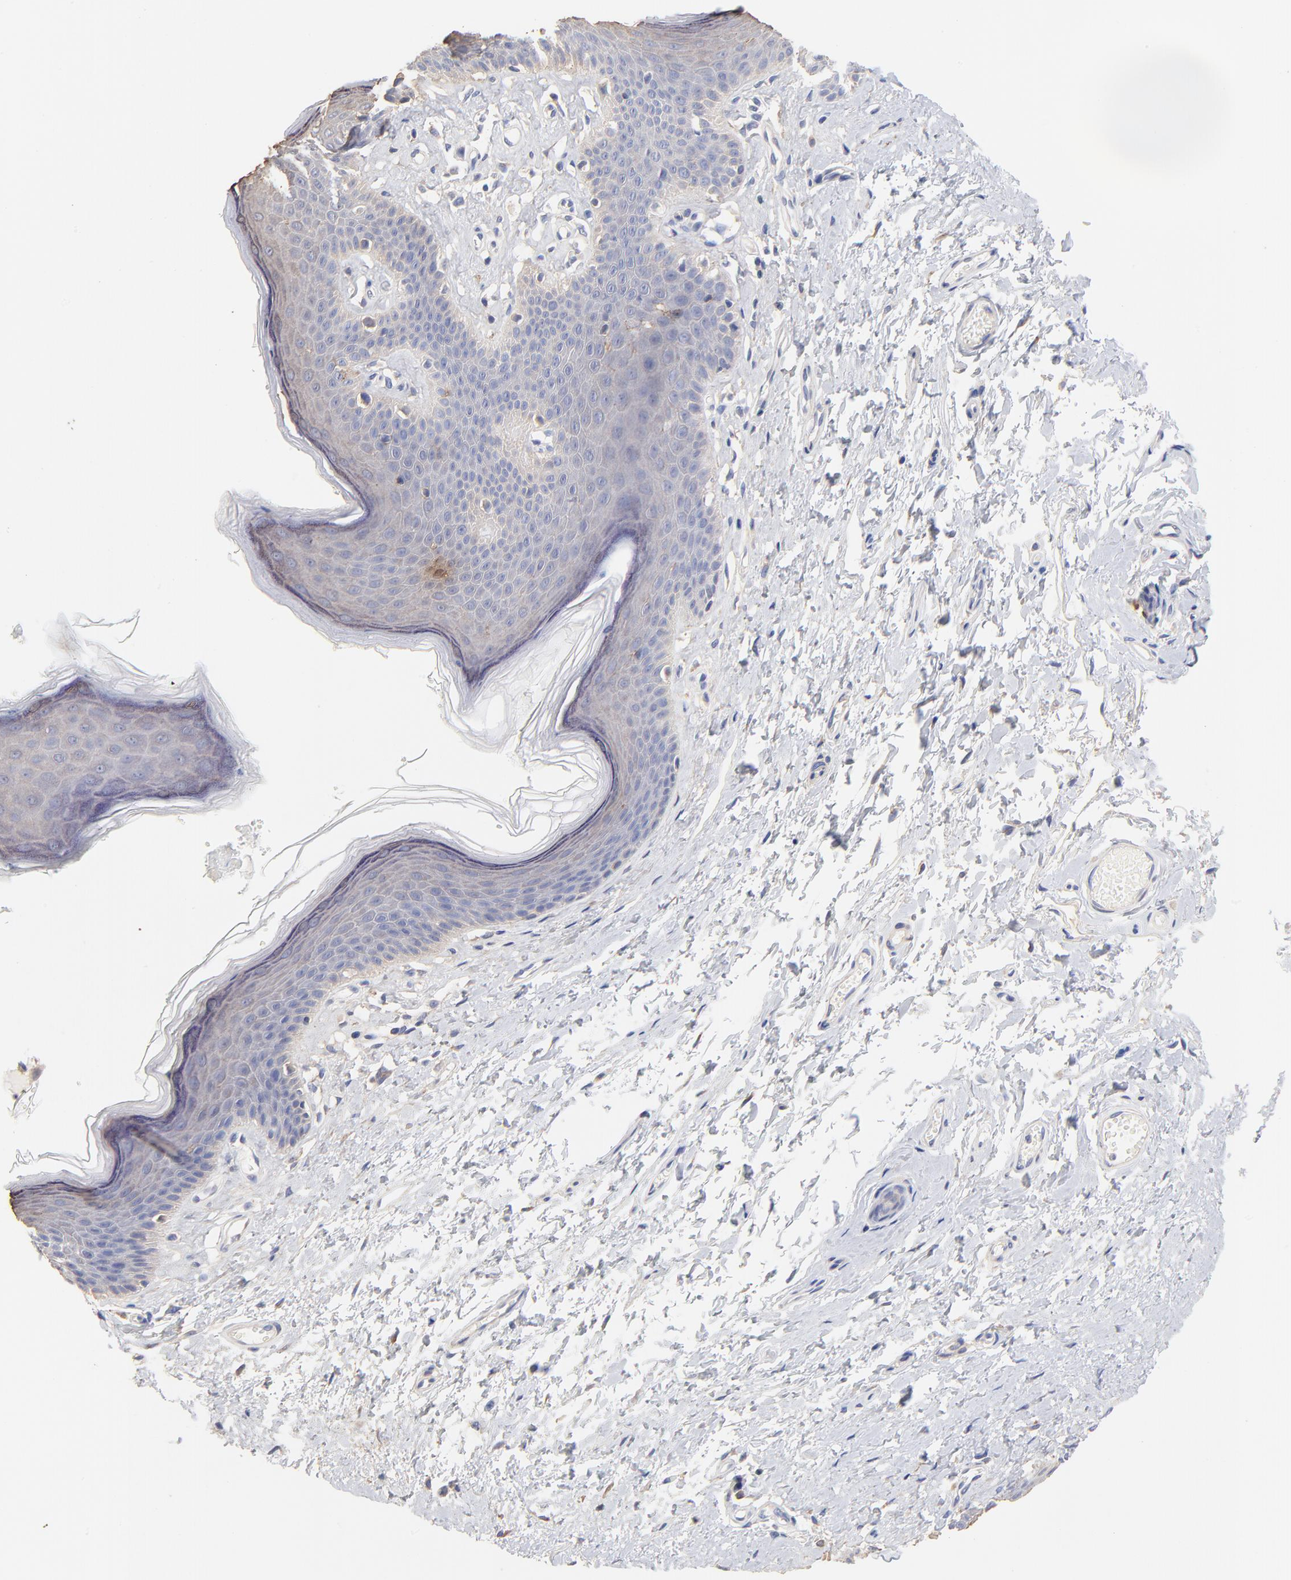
{"staining": {"intensity": "weak", "quantity": "25%-75%", "location": "cytoplasmic/membranous"}, "tissue": "skin", "cell_type": "Epidermal cells", "image_type": "normal", "snomed": [{"axis": "morphology", "description": "Normal tissue, NOS"}, {"axis": "morphology", "description": "Inflammation, NOS"}, {"axis": "topography", "description": "Vulva"}], "caption": "IHC histopathology image of benign skin: human skin stained using immunohistochemistry (IHC) reveals low levels of weak protein expression localized specifically in the cytoplasmic/membranous of epidermal cells, appearing as a cytoplasmic/membranous brown color.", "gene": "TWNK", "patient": {"sex": "female", "age": 84}}